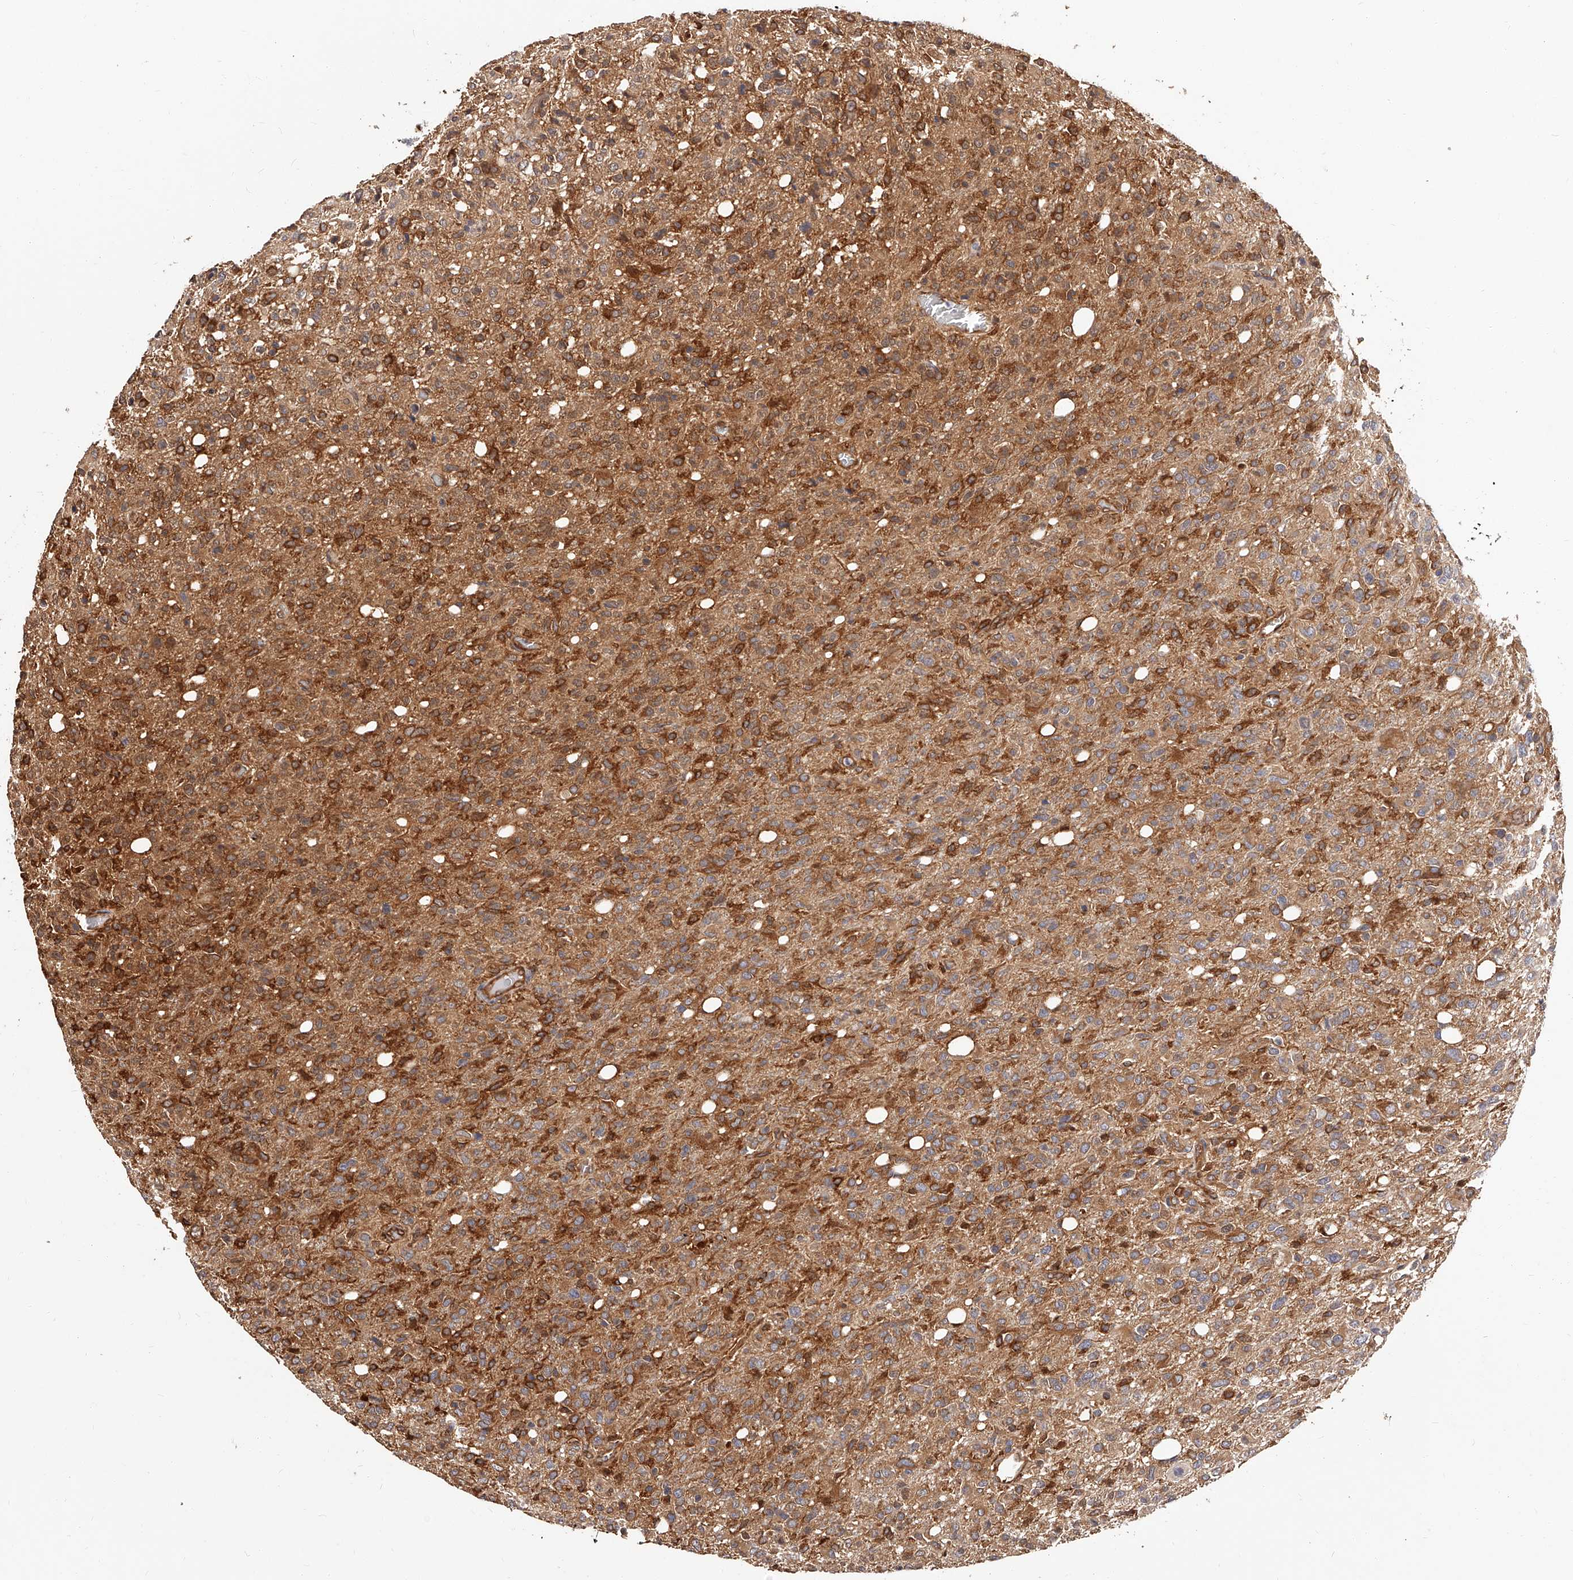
{"staining": {"intensity": "moderate", "quantity": ">75%", "location": "cytoplasmic/membranous"}, "tissue": "glioma", "cell_type": "Tumor cells", "image_type": "cancer", "snomed": [{"axis": "morphology", "description": "Glioma, malignant, High grade"}, {"axis": "topography", "description": "Brain"}], "caption": "Immunohistochemical staining of malignant glioma (high-grade) displays medium levels of moderate cytoplasmic/membranous protein staining in about >75% of tumor cells.", "gene": "LAP3", "patient": {"sex": "female", "age": 57}}